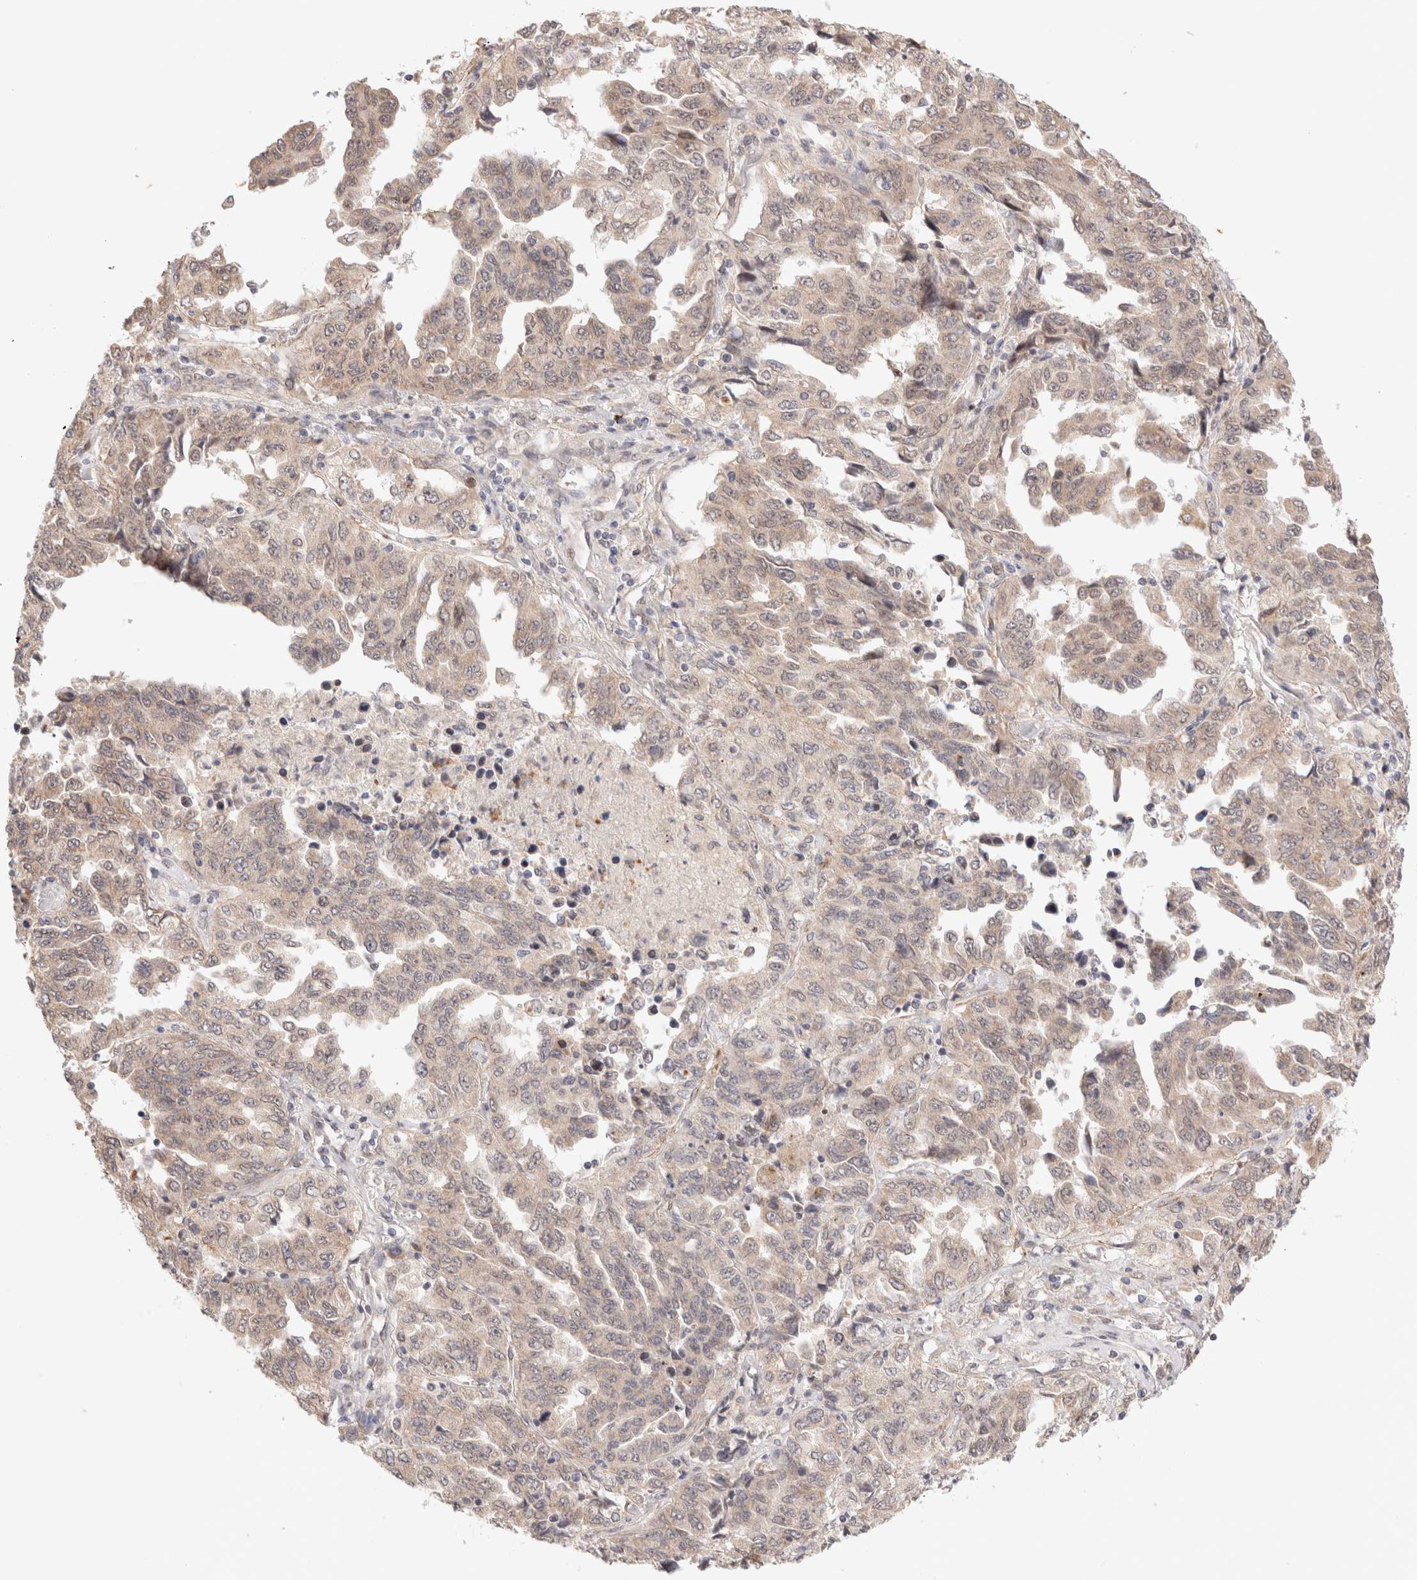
{"staining": {"intensity": "moderate", "quantity": ">75%", "location": "cytoplasmic/membranous"}, "tissue": "lung cancer", "cell_type": "Tumor cells", "image_type": "cancer", "snomed": [{"axis": "morphology", "description": "Adenocarcinoma, NOS"}, {"axis": "topography", "description": "Lung"}], "caption": "Immunohistochemical staining of human lung cancer demonstrates moderate cytoplasmic/membranous protein positivity in about >75% of tumor cells. Immunohistochemistry (ihc) stains the protein of interest in brown and the nuclei are stained blue.", "gene": "BRPF3", "patient": {"sex": "female", "age": 51}}